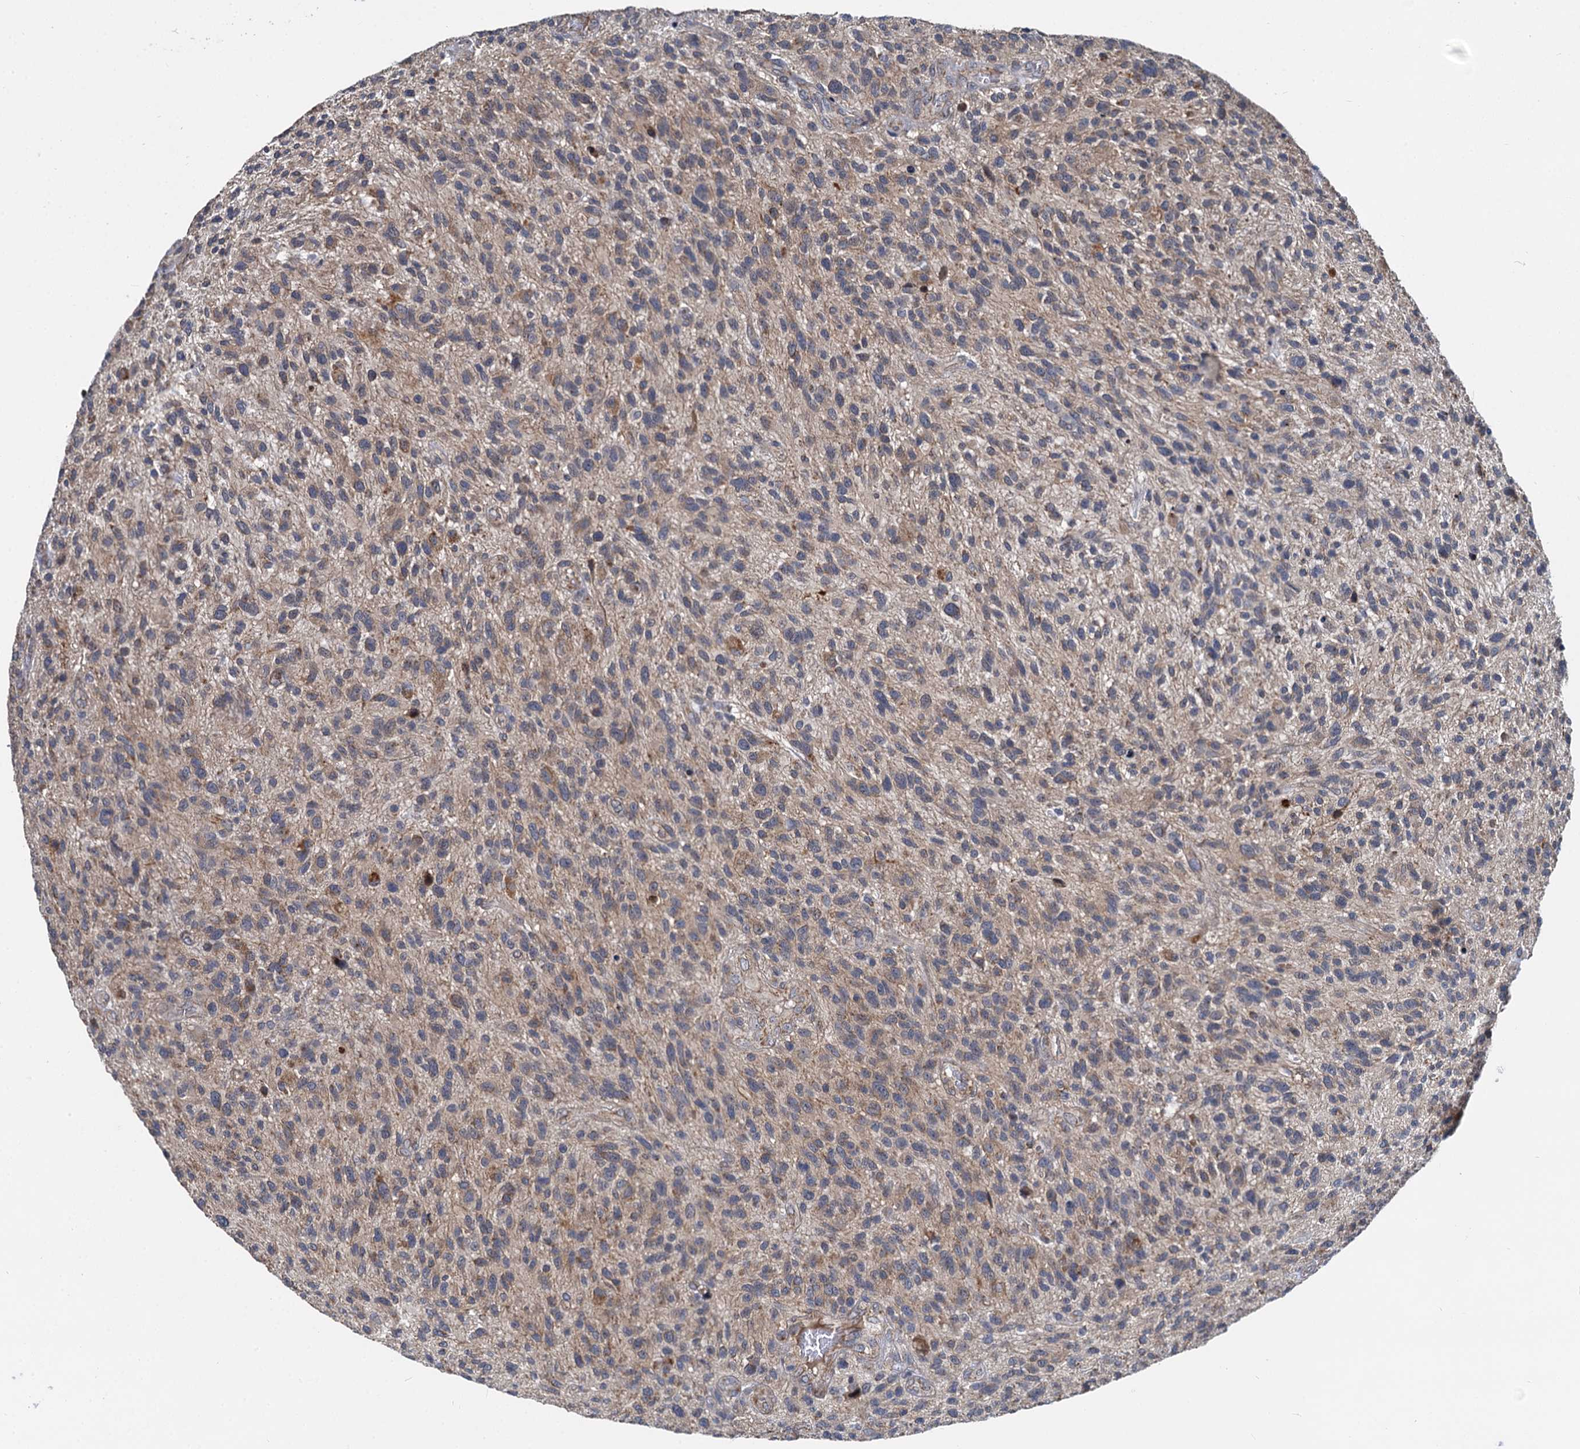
{"staining": {"intensity": "negative", "quantity": "none", "location": "none"}, "tissue": "glioma", "cell_type": "Tumor cells", "image_type": "cancer", "snomed": [{"axis": "morphology", "description": "Glioma, malignant, High grade"}, {"axis": "topography", "description": "Brain"}], "caption": "Immunohistochemistry image of glioma stained for a protein (brown), which displays no positivity in tumor cells.", "gene": "SPRYD3", "patient": {"sex": "male", "age": 47}}